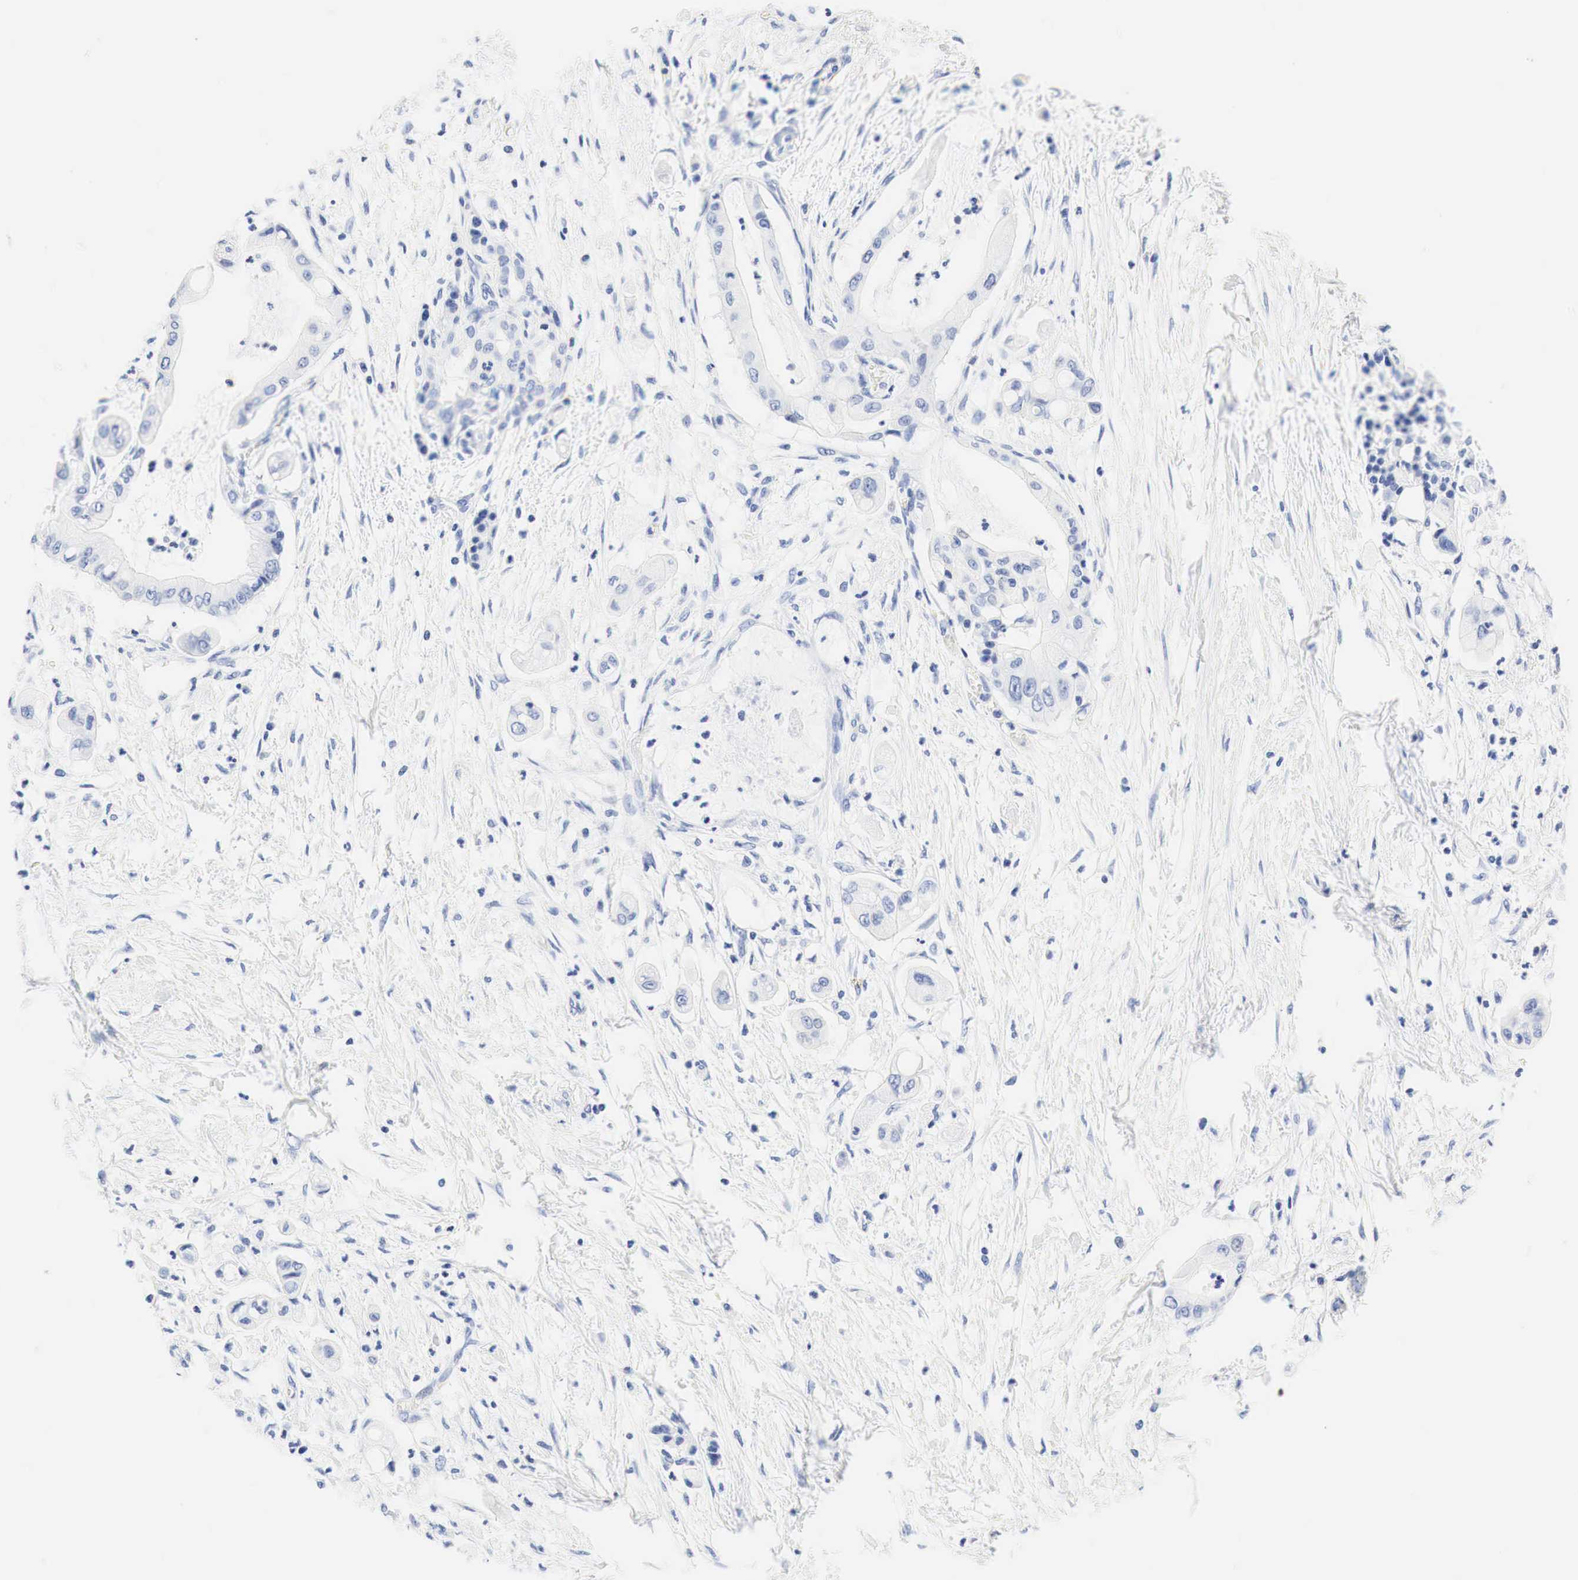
{"staining": {"intensity": "negative", "quantity": "none", "location": "none"}, "tissue": "pancreatic cancer", "cell_type": "Tumor cells", "image_type": "cancer", "snomed": [{"axis": "morphology", "description": "Adenocarcinoma, NOS"}, {"axis": "topography", "description": "Pancreas"}], "caption": "This is an immunohistochemistry photomicrograph of human pancreatic adenocarcinoma. There is no positivity in tumor cells.", "gene": "NKX2-1", "patient": {"sex": "male", "age": 58}}